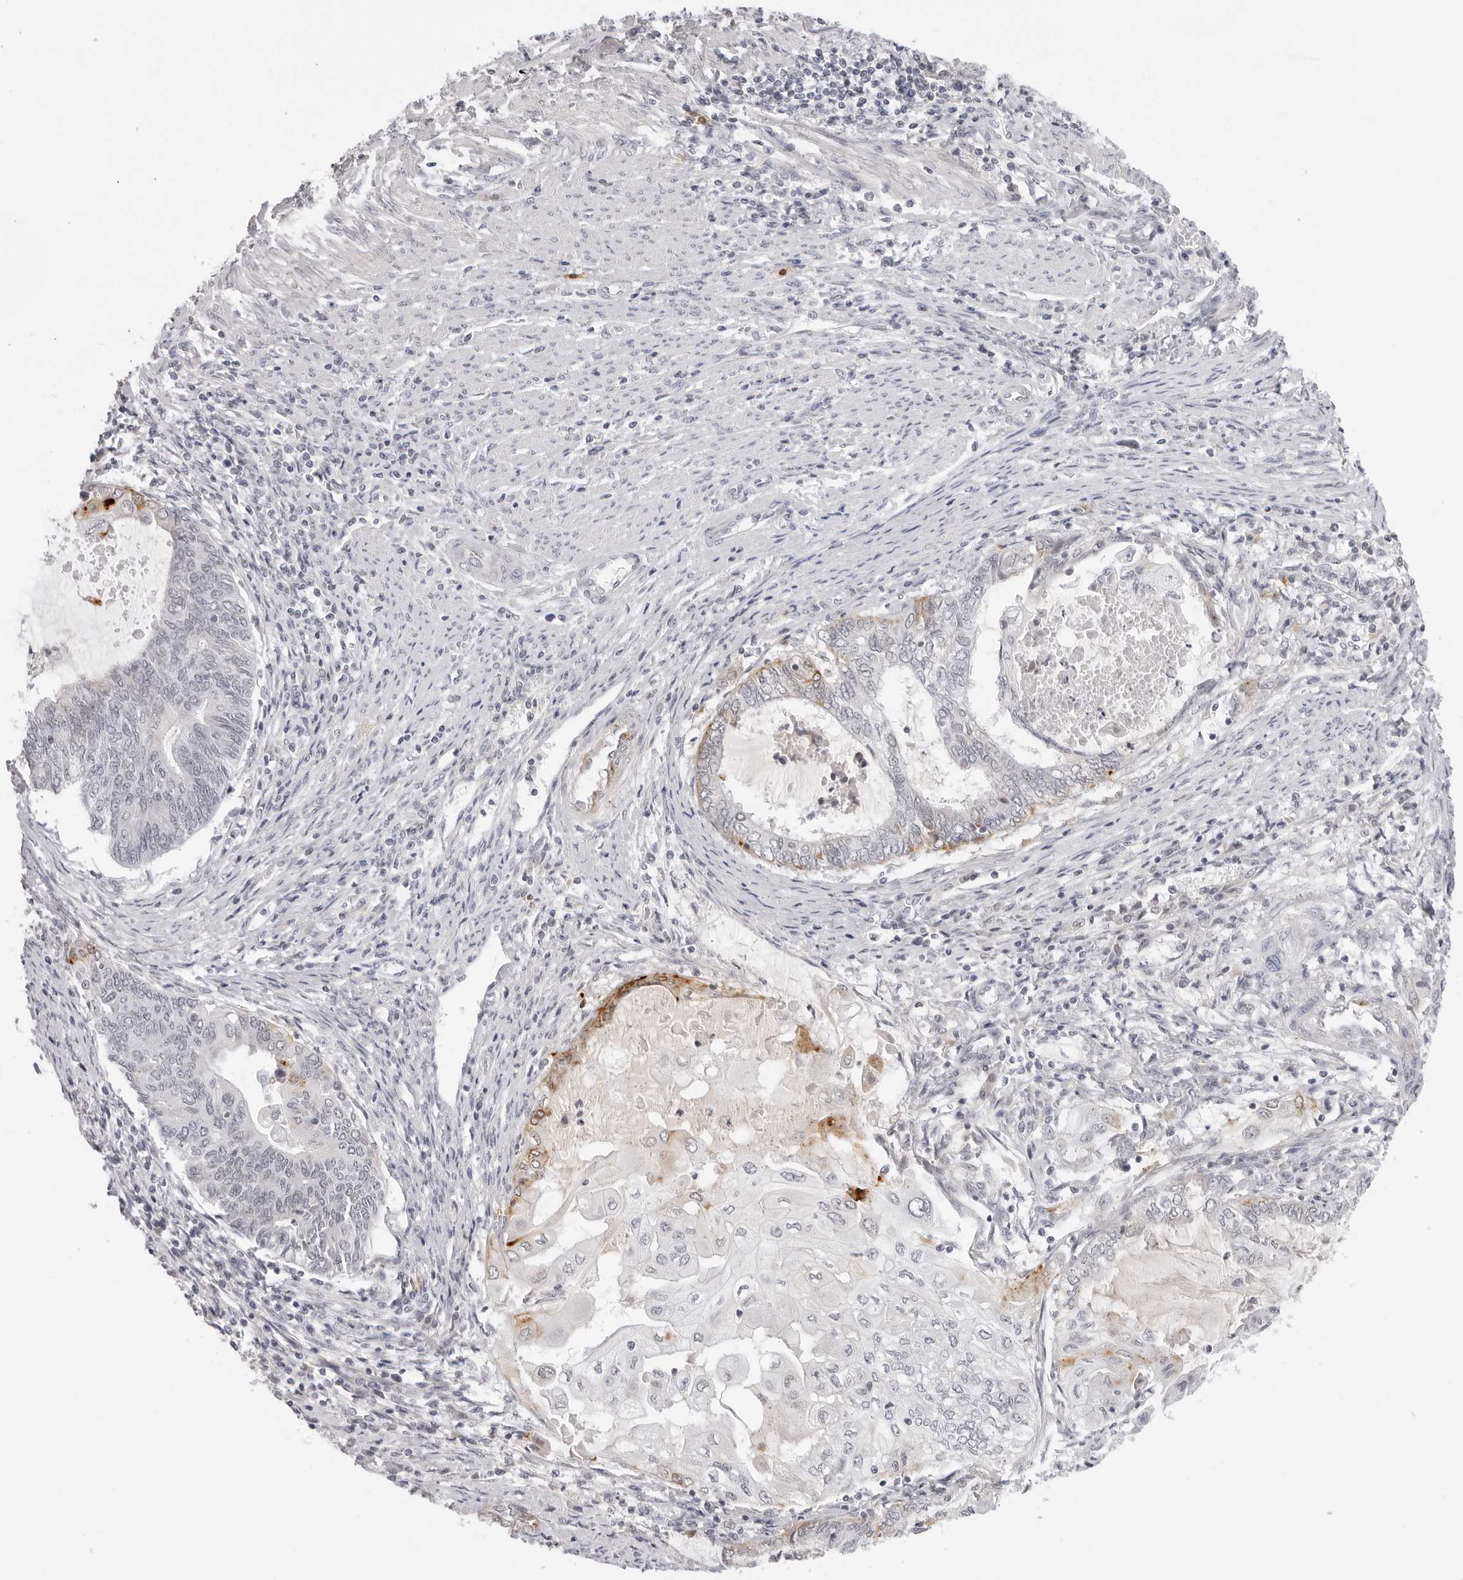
{"staining": {"intensity": "moderate", "quantity": "<25%", "location": "cytoplasmic/membranous"}, "tissue": "endometrial cancer", "cell_type": "Tumor cells", "image_type": "cancer", "snomed": [{"axis": "morphology", "description": "Adenocarcinoma, NOS"}, {"axis": "topography", "description": "Uterus"}, {"axis": "topography", "description": "Endometrium"}], "caption": "IHC of human endometrial adenocarcinoma displays low levels of moderate cytoplasmic/membranous positivity in about <25% of tumor cells. (IHC, brightfield microscopy, high magnification).", "gene": "STRADB", "patient": {"sex": "female", "age": 70}}